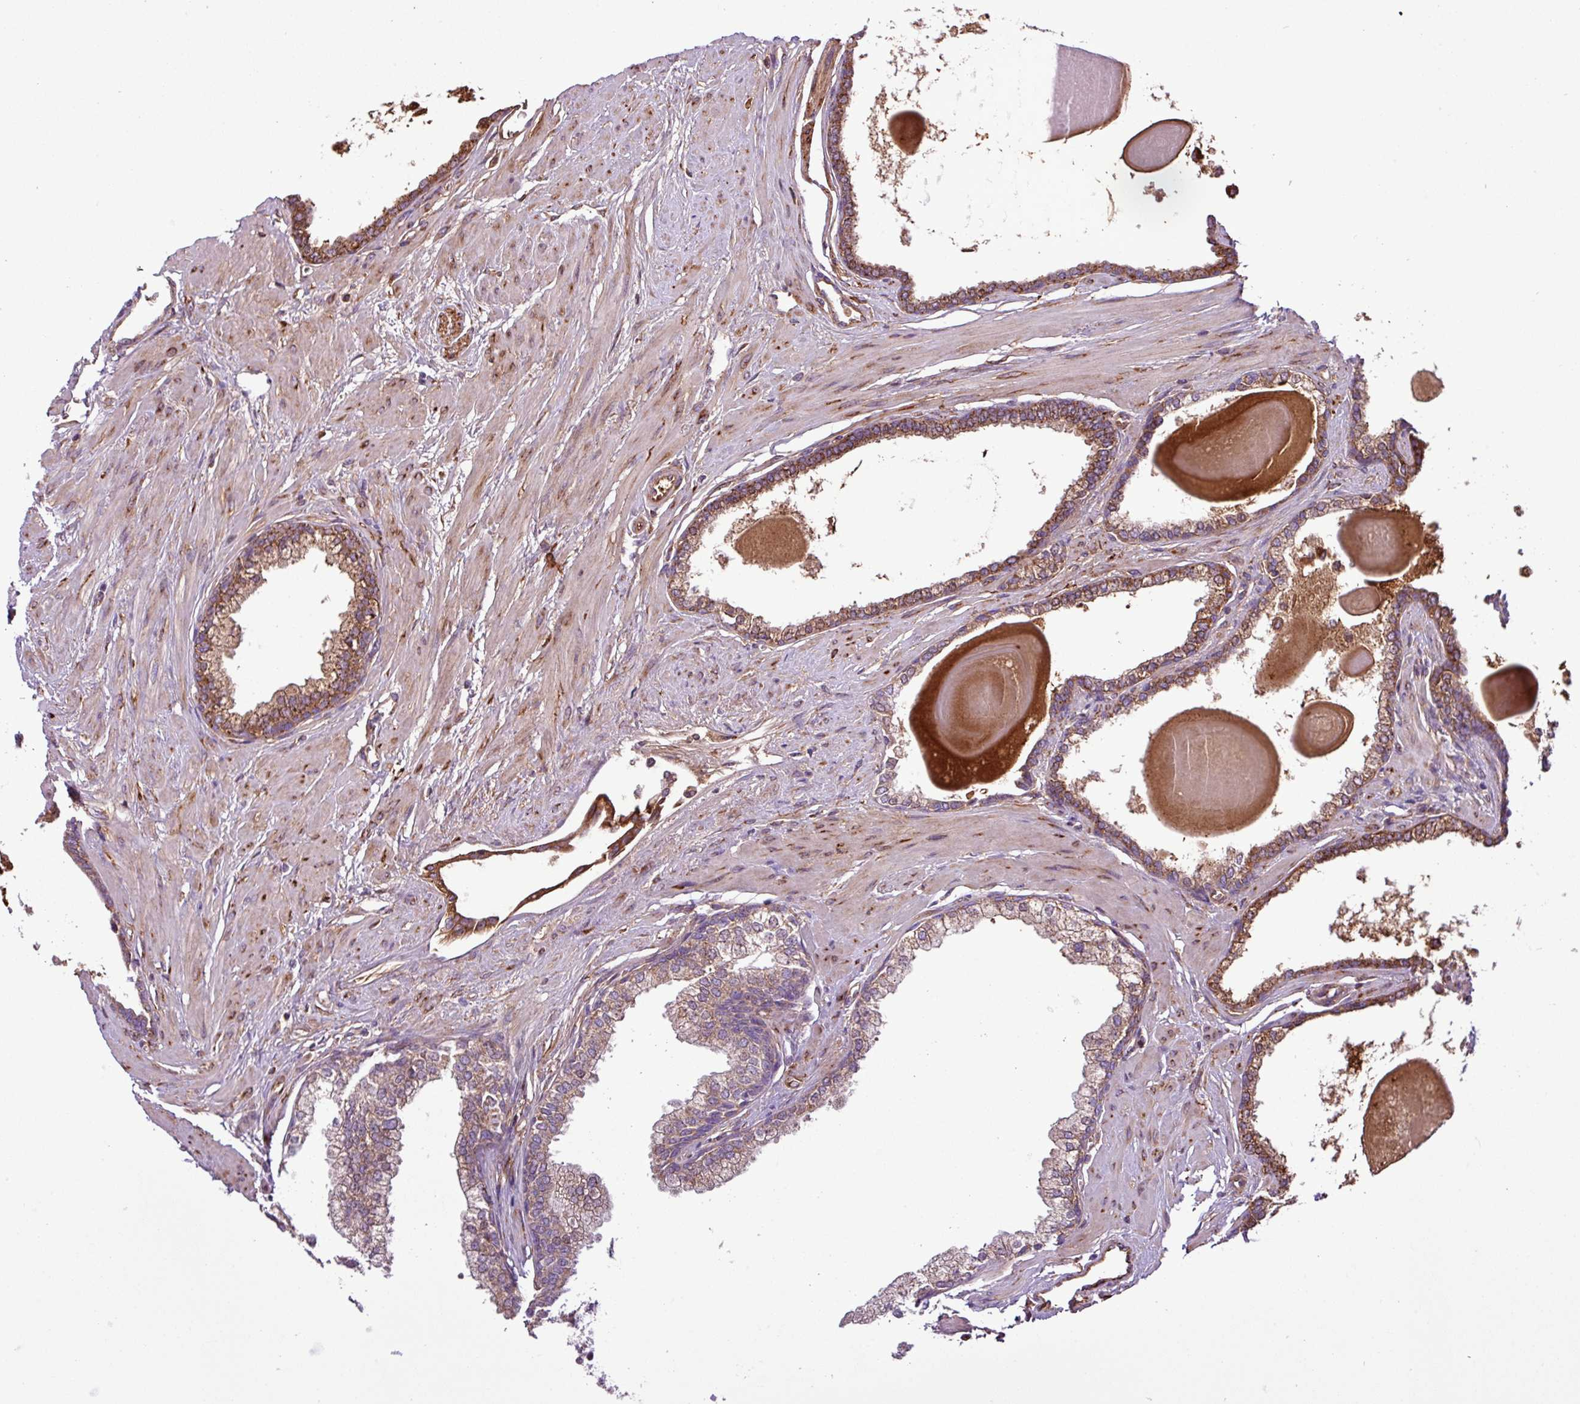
{"staining": {"intensity": "moderate", "quantity": "25%-75%", "location": "cytoplasmic/membranous"}, "tissue": "prostate", "cell_type": "Glandular cells", "image_type": "normal", "snomed": [{"axis": "morphology", "description": "Normal tissue, NOS"}, {"axis": "topography", "description": "Prostate"}], "caption": "Protein expression analysis of benign human prostate reveals moderate cytoplasmic/membranous staining in about 25%-75% of glandular cells.", "gene": "CWH43", "patient": {"sex": "male", "age": 57}}